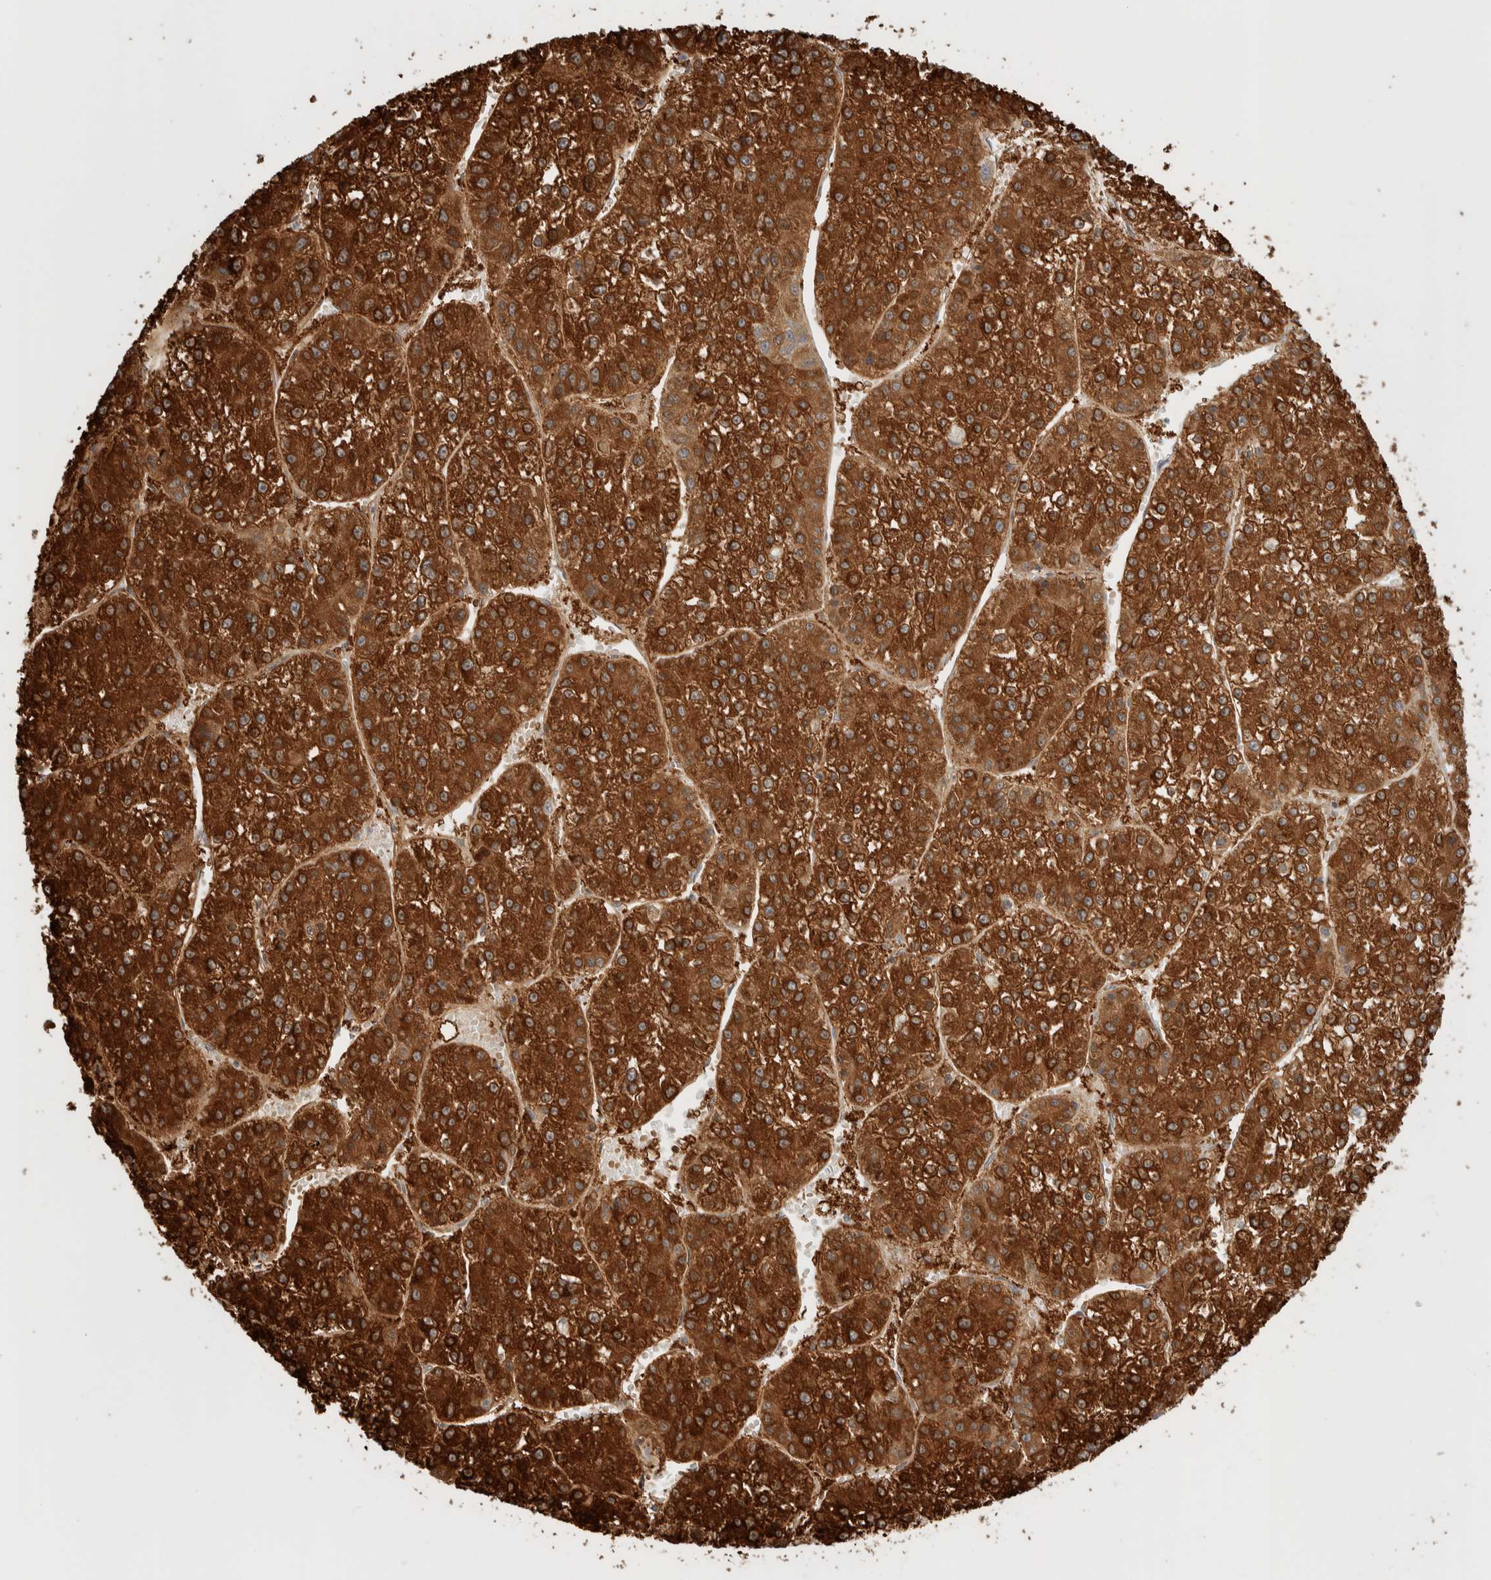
{"staining": {"intensity": "strong", "quantity": ">75%", "location": "cytoplasmic/membranous"}, "tissue": "liver cancer", "cell_type": "Tumor cells", "image_type": "cancer", "snomed": [{"axis": "morphology", "description": "Carcinoma, Hepatocellular, NOS"}, {"axis": "topography", "description": "Liver"}], "caption": "IHC image of neoplastic tissue: human liver cancer stained using immunohistochemistry demonstrates high levels of strong protein expression localized specifically in the cytoplasmic/membranous of tumor cells, appearing as a cytoplasmic/membranous brown color.", "gene": "ZBTB2", "patient": {"sex": "female", "age": 73}}